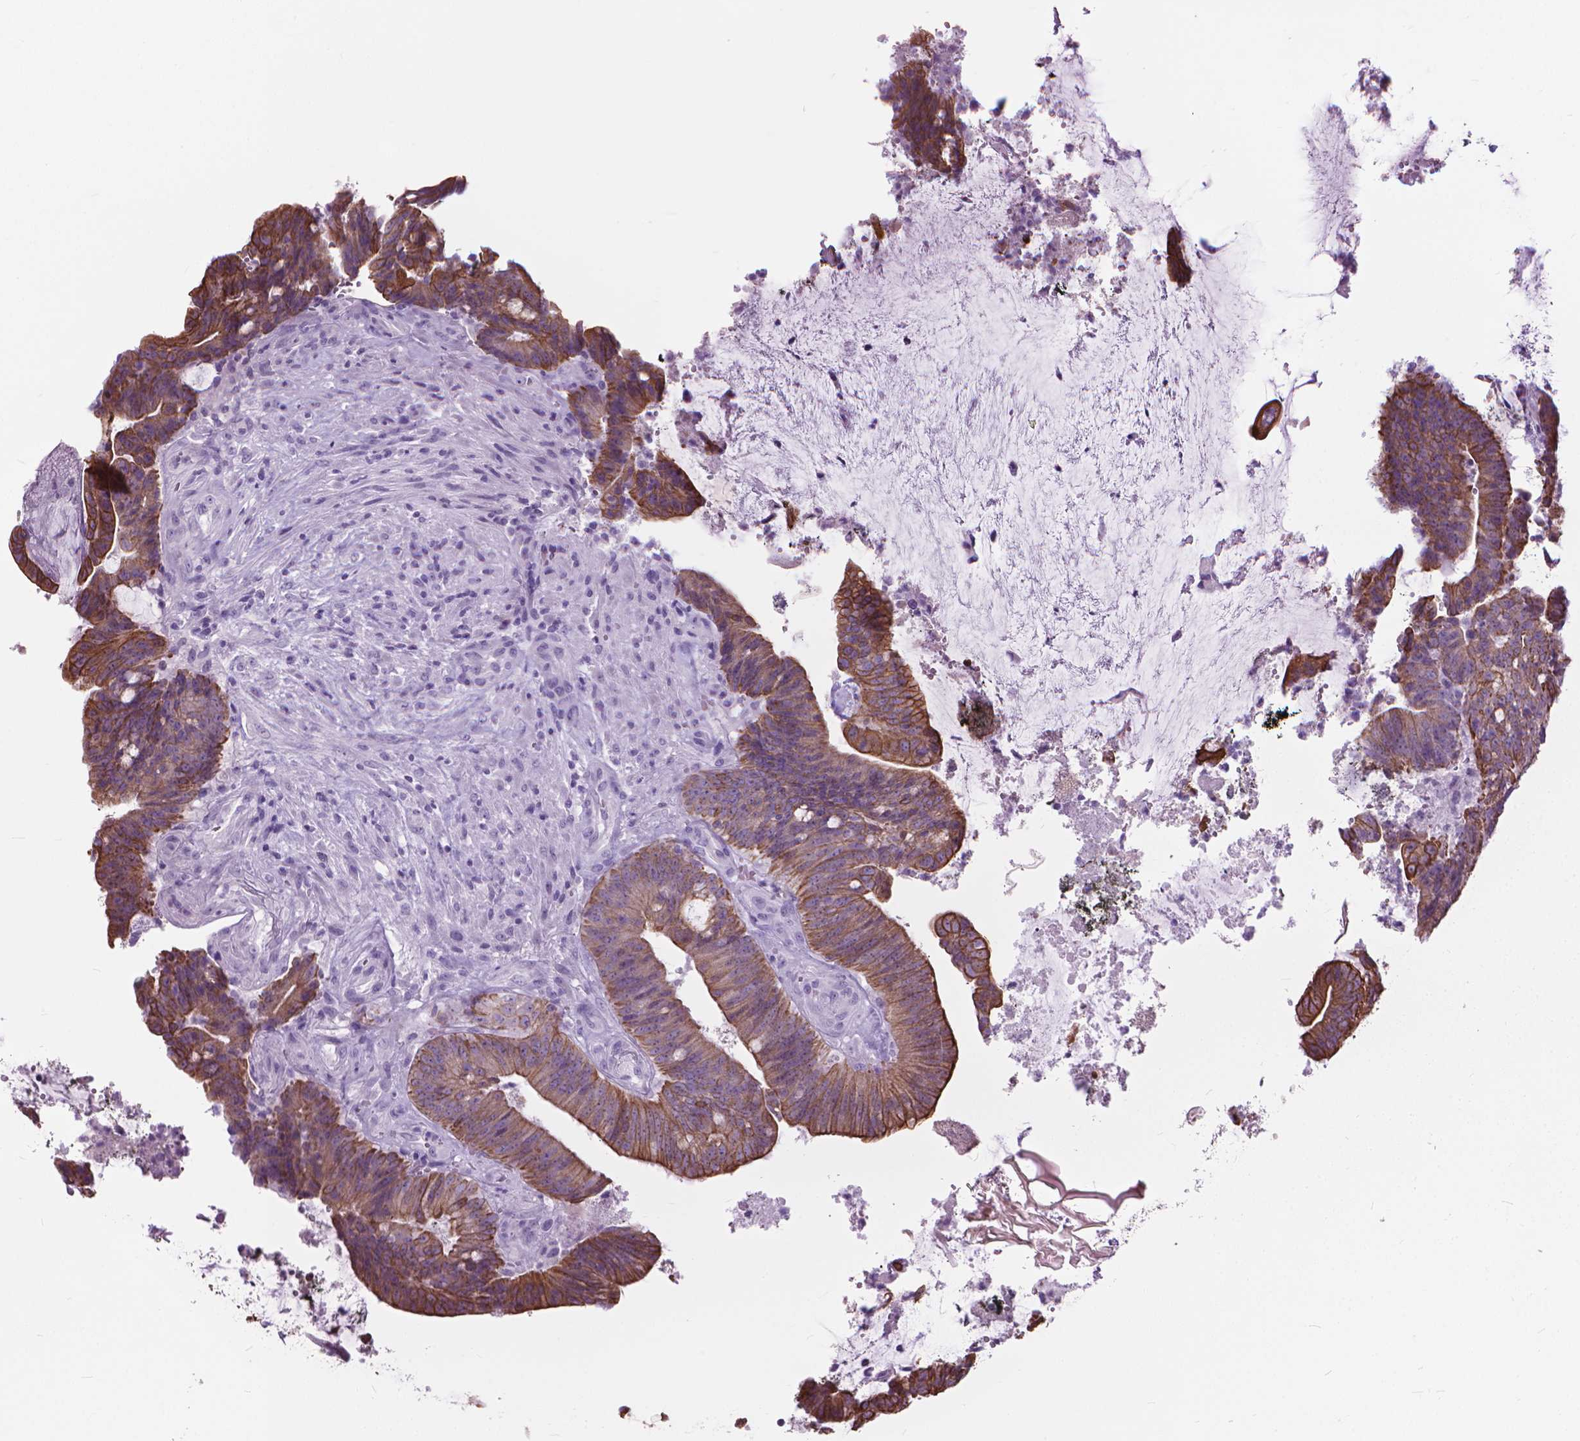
{"staining": {"intensity": "moderate", "quantity": ">75%", "location": "cytoplasmic/membranous"}, "tissue": "colorectal cancer", "cell_type": "Tumor cells", "image_type": "cancer", "snomed": [{"axis": "morphology", "description": "Adenocarcinoma, NOS"}, {"axis": "topography", "description": "Colon"}], "caption": "Immunohistochemistry (IHC) of colorectal adenocarcinoma reveals medium levels of moderate cytoplasmic/membranous staining in about >75% of tumor cells. The staining is performed using DAB (3,3'-diaminobenzidine) brown chromogen to label protein expression. The nuclei are counter-stained blue using hematoxylin.", "gene": "HTR2B", "patient": {"sex": "female", "age": 43}}